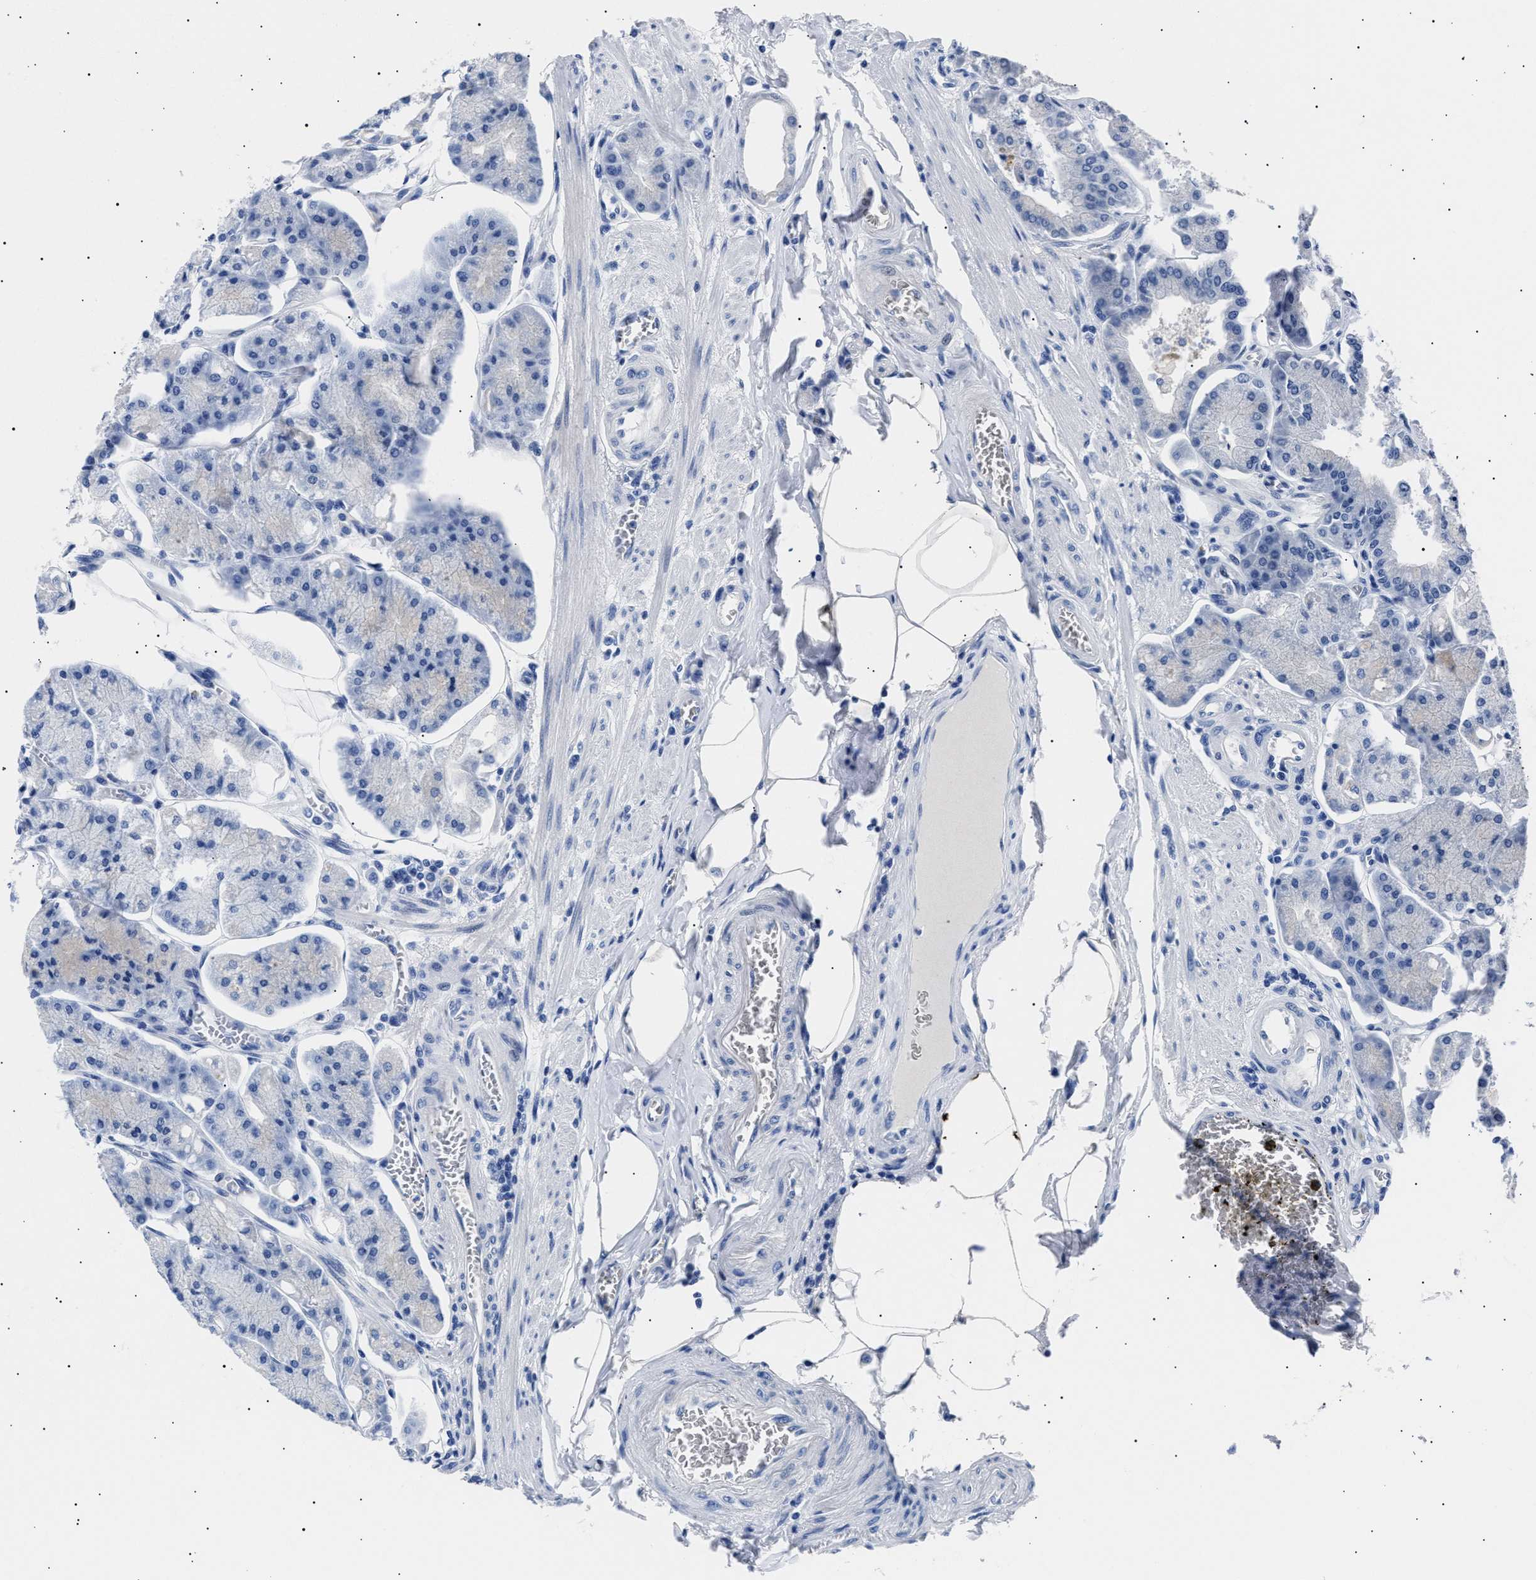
{"staining": {"intensity": "strong", "quantity": "25%-75%", "location": "cytoplasmic/membranous,nuclear"}, "tissue": "stomach", "cell_type": "Glandular cells", "image_type": "normal", "snomed": [{"axis": "morphology", "description": "Normal tissue, NOS"}, {"axis": "topography", "description": "Stomach, lower"}], "caption": "This micrograph reveals IHC staining of normal stomach, with high strong cytoplasmic/membranous,nuclear positivity in about 25%-75% of glandular cells.", "gene": "HEMGN", "patient": {"sex": "male", "age": 71}}